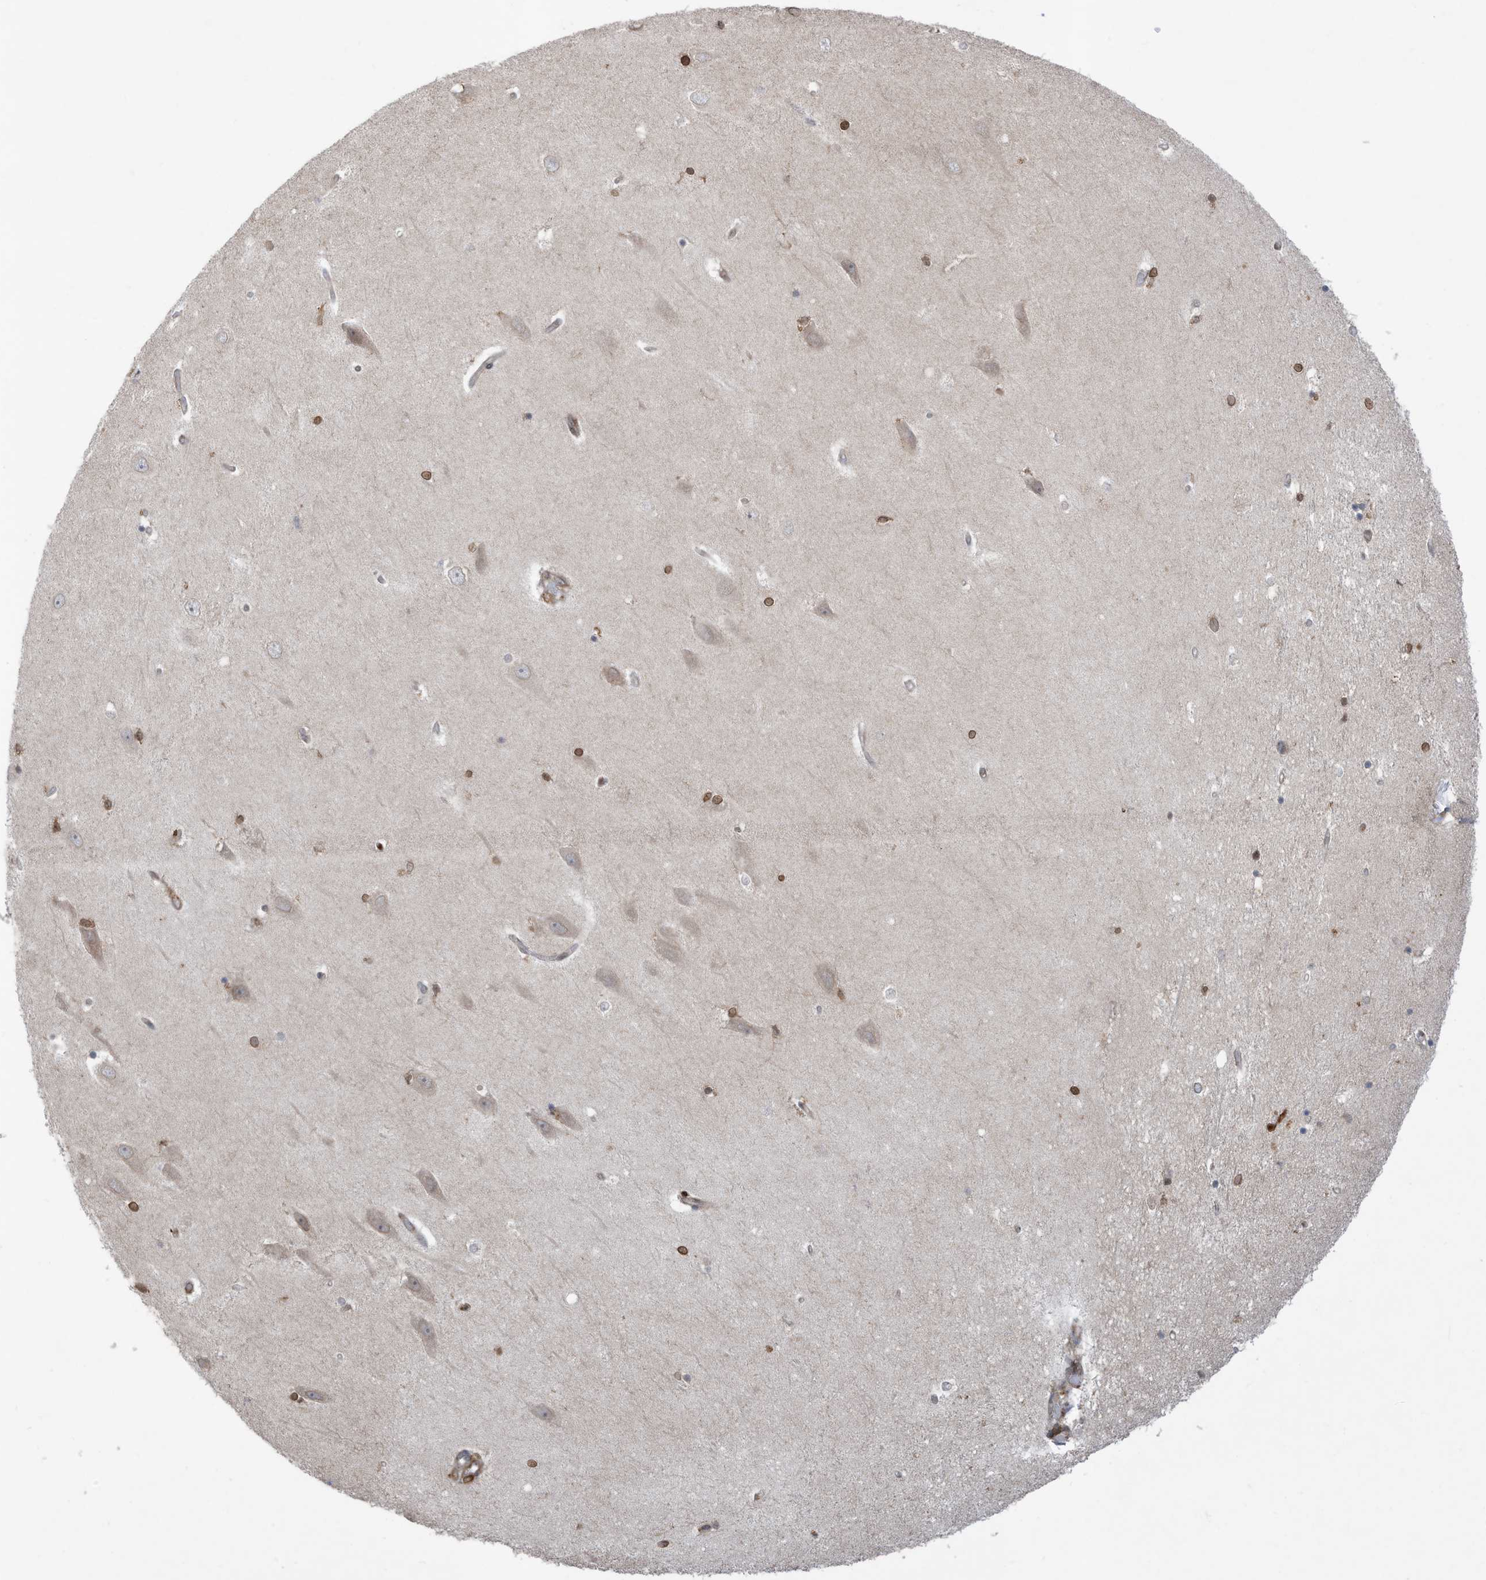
{"staining": {"intensity": "moderate", "quantity": "25%-75%", "location": "nuclear"}, "tissue": "hippocampus", "cell_type": "Glial cells", "image_type": "normal", "snomed": [{"axis": "morphology", "description": "Normal tissue, NOS"}, {"axis": "topography", "description": "Hippocampus"}], "caption": "IHC image of normal hippocampus stained for a protein (brown), which demonstrates medium levels of moderate nuclear positivity in about 25%-75% of glial cells.", "gene": "REPIN1", "patient": {"sex": "male", "age": 45}}